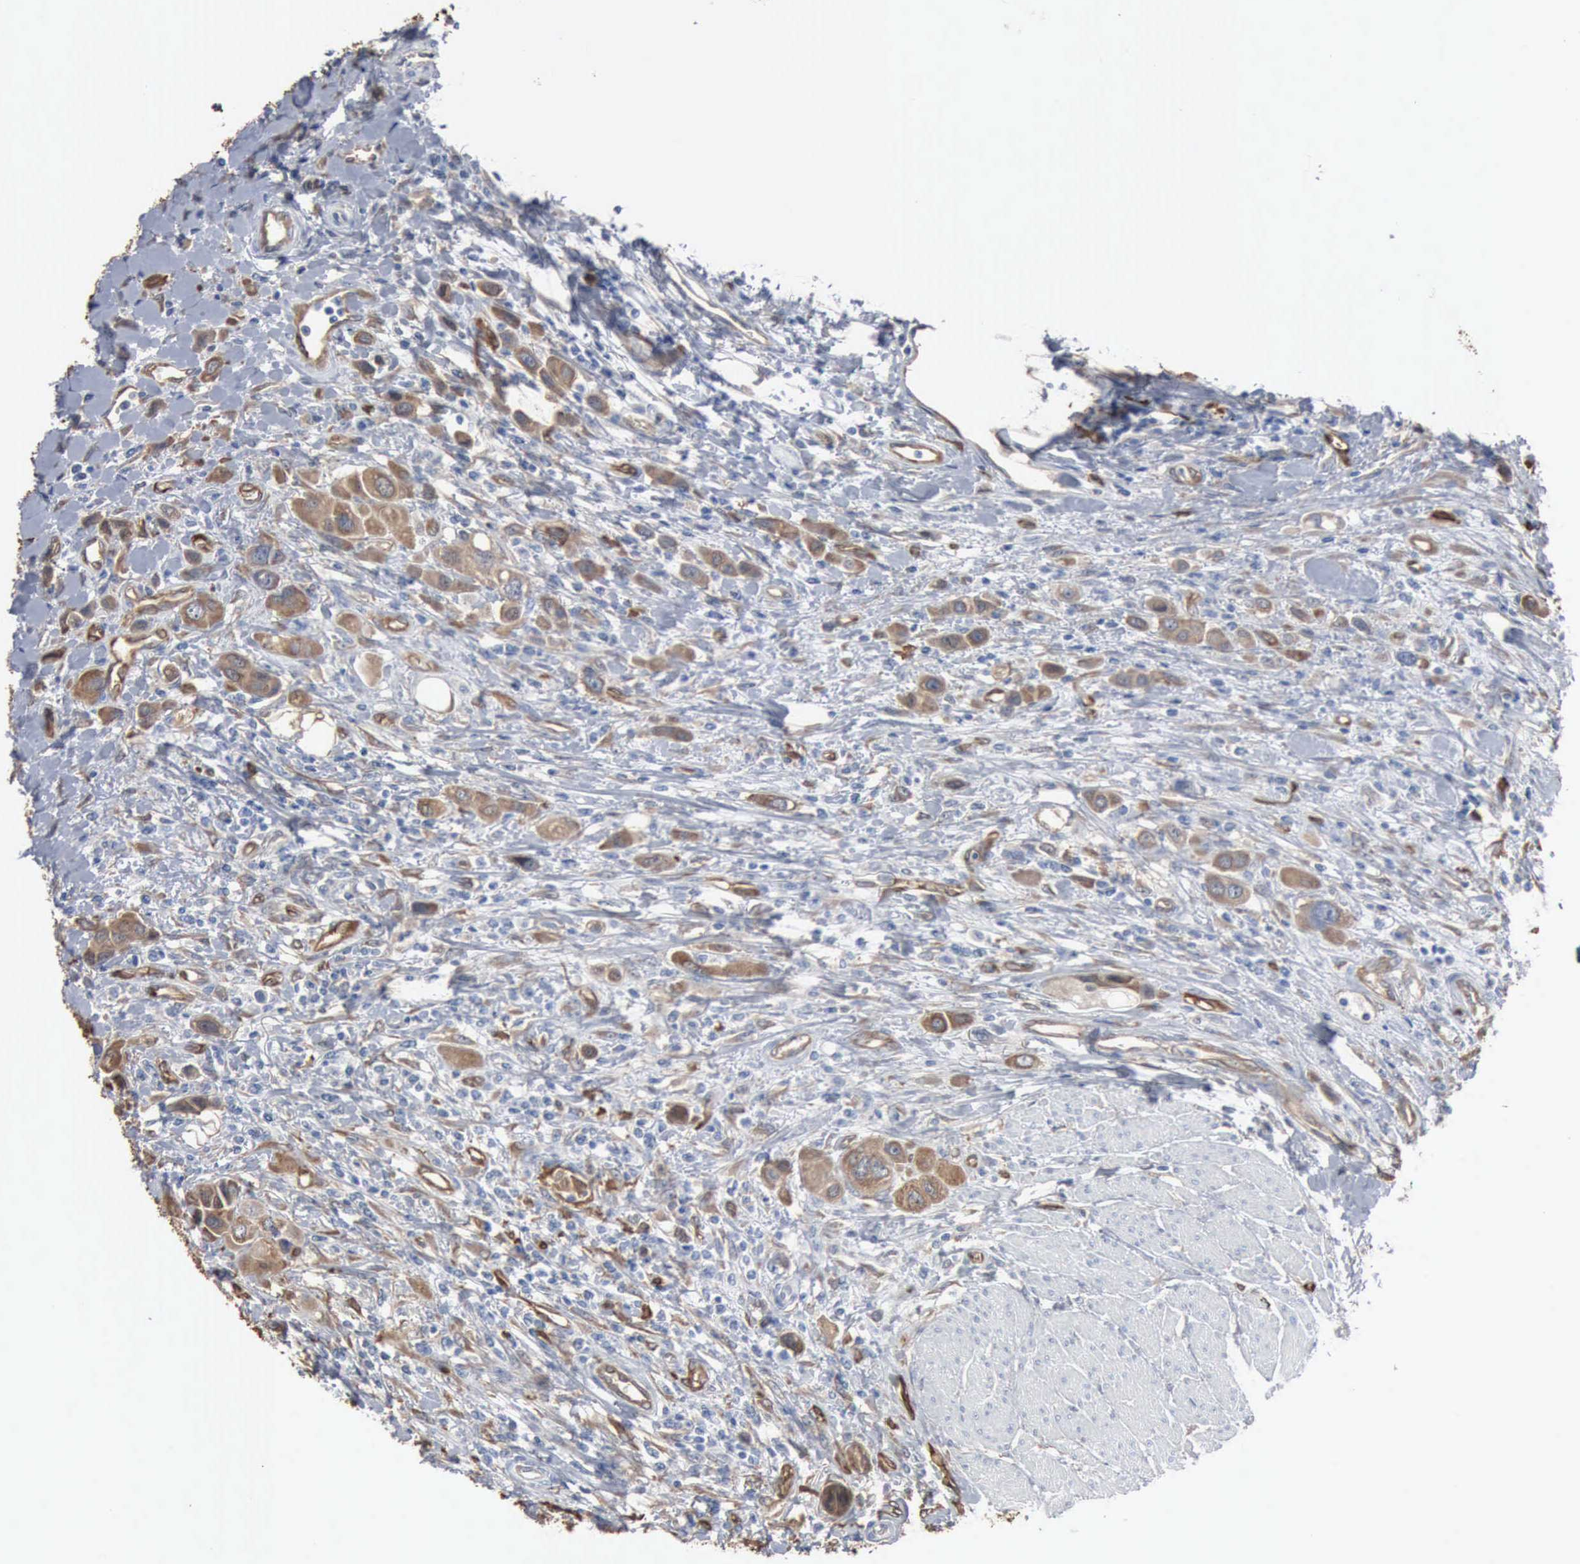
{"staining": {"intensity": "moderate", "quantity": ">75%", "location": "cytoplasmic/membranous"}, "tissue": "urothelial cancer", "cell_type": "Tumor cells", "image_type": "cancer", "snomed": [{"axis": "morphology", "description": "Urothelial carcinoma, High grade"}, {"axis": "topography", "description": "Urinary bladder"}], "caption": "Immunohistochemistry photomicrograph of urothelial carcinoma (high-grade) stained for a protein (brown), which reveals medium levels of moderate cytoplasmic/membranous staining in about >75% of tumor cells.", "gene": "FSCN1", "patient": {"sex": "male", "age": 50}}